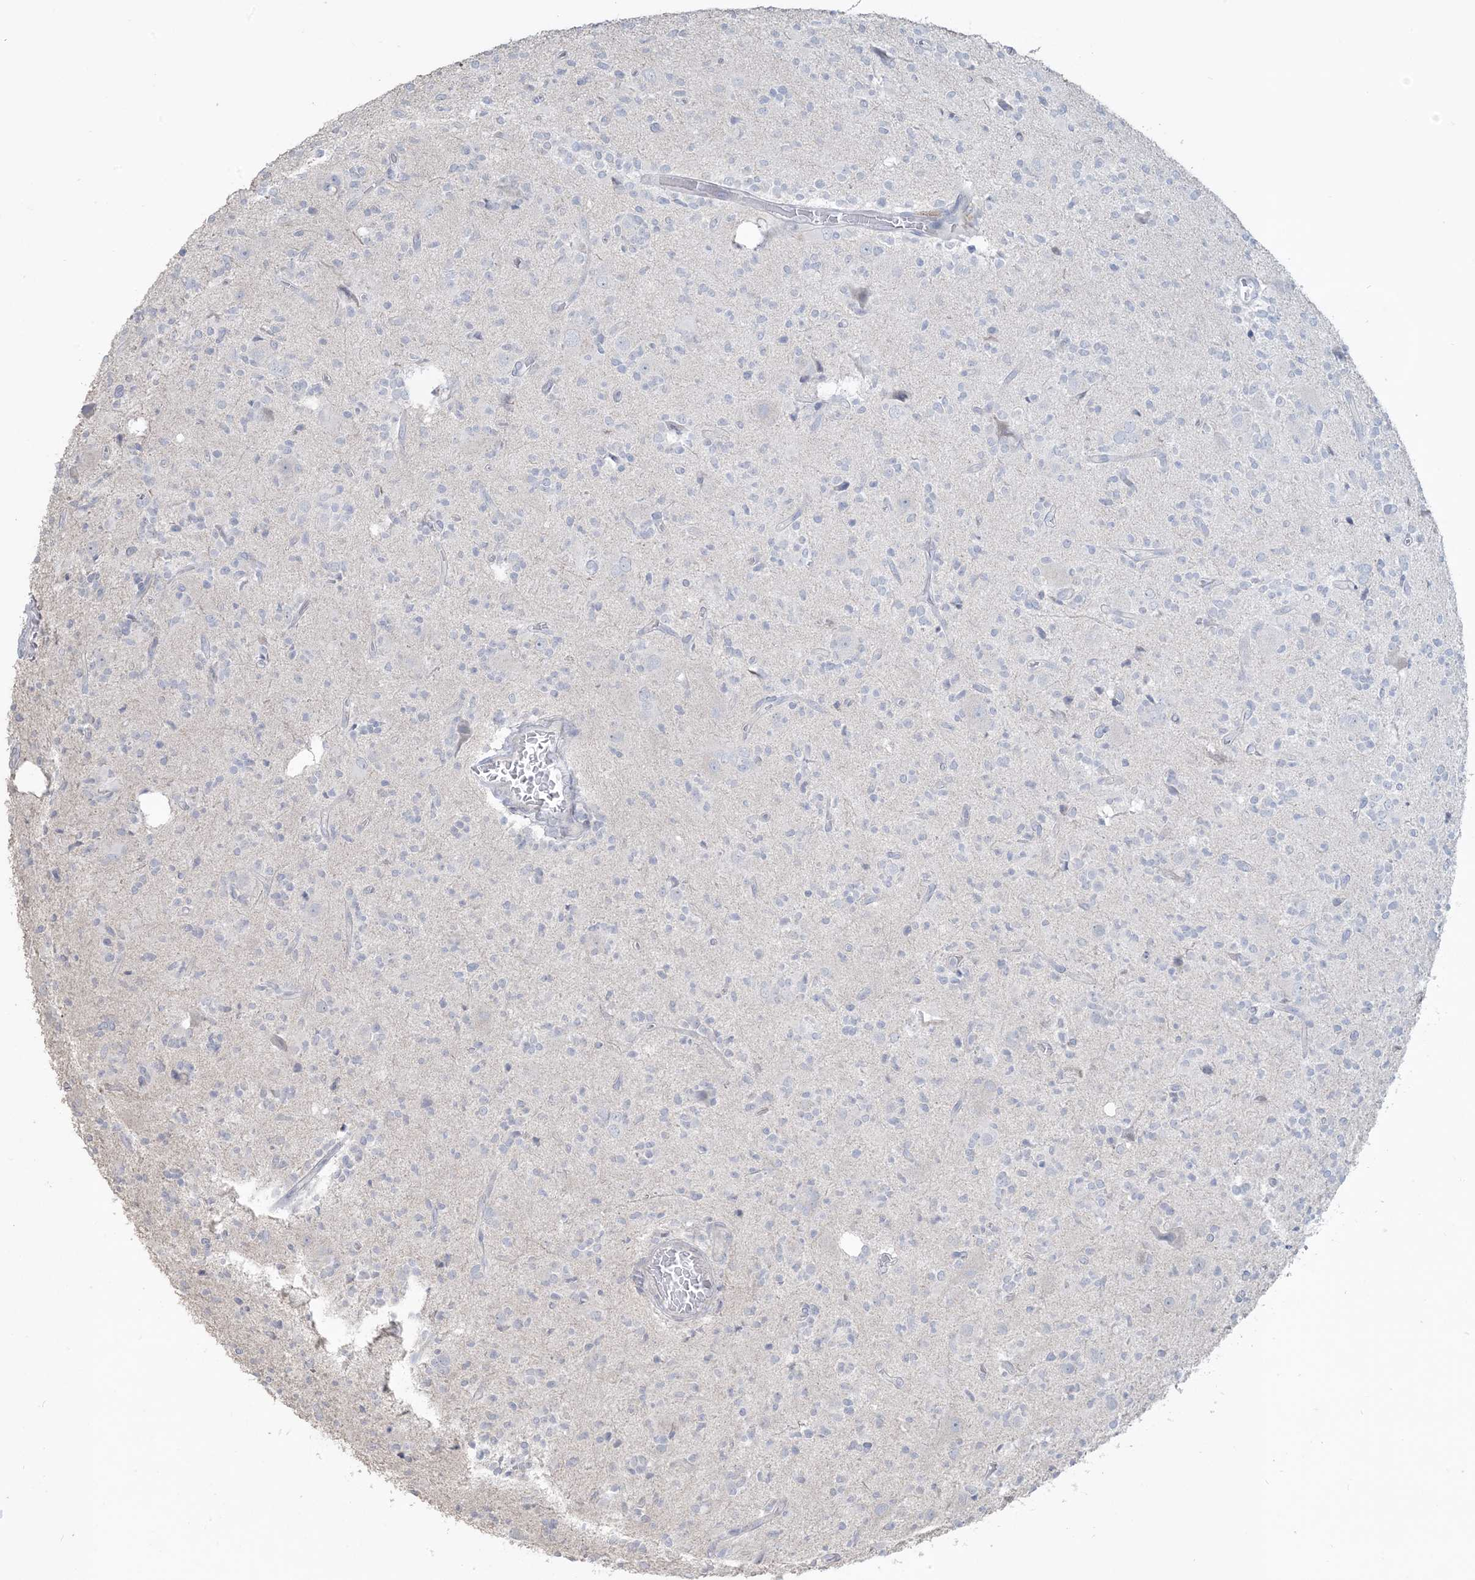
{"staining": {"intensity": "negative", "quantity": "none", "location": "none"}, "tissue": "glioma", "cell_type": "Tumor cells", "image_type": "cancer", "snomed": [{"axis": "morphology", "description": "Glioma, malignant, High grade"}, {"axis": "topography", "description": "Brain"}], "caption": "High power microscopy photomicrograph of an immunohistochemistry histopathology image of glioma, revealing no significant positivity in tumor cells. Nuclei are stained in blue.", "gene": "NPHS2", "patient": {"sex": "male", "age": 34}}